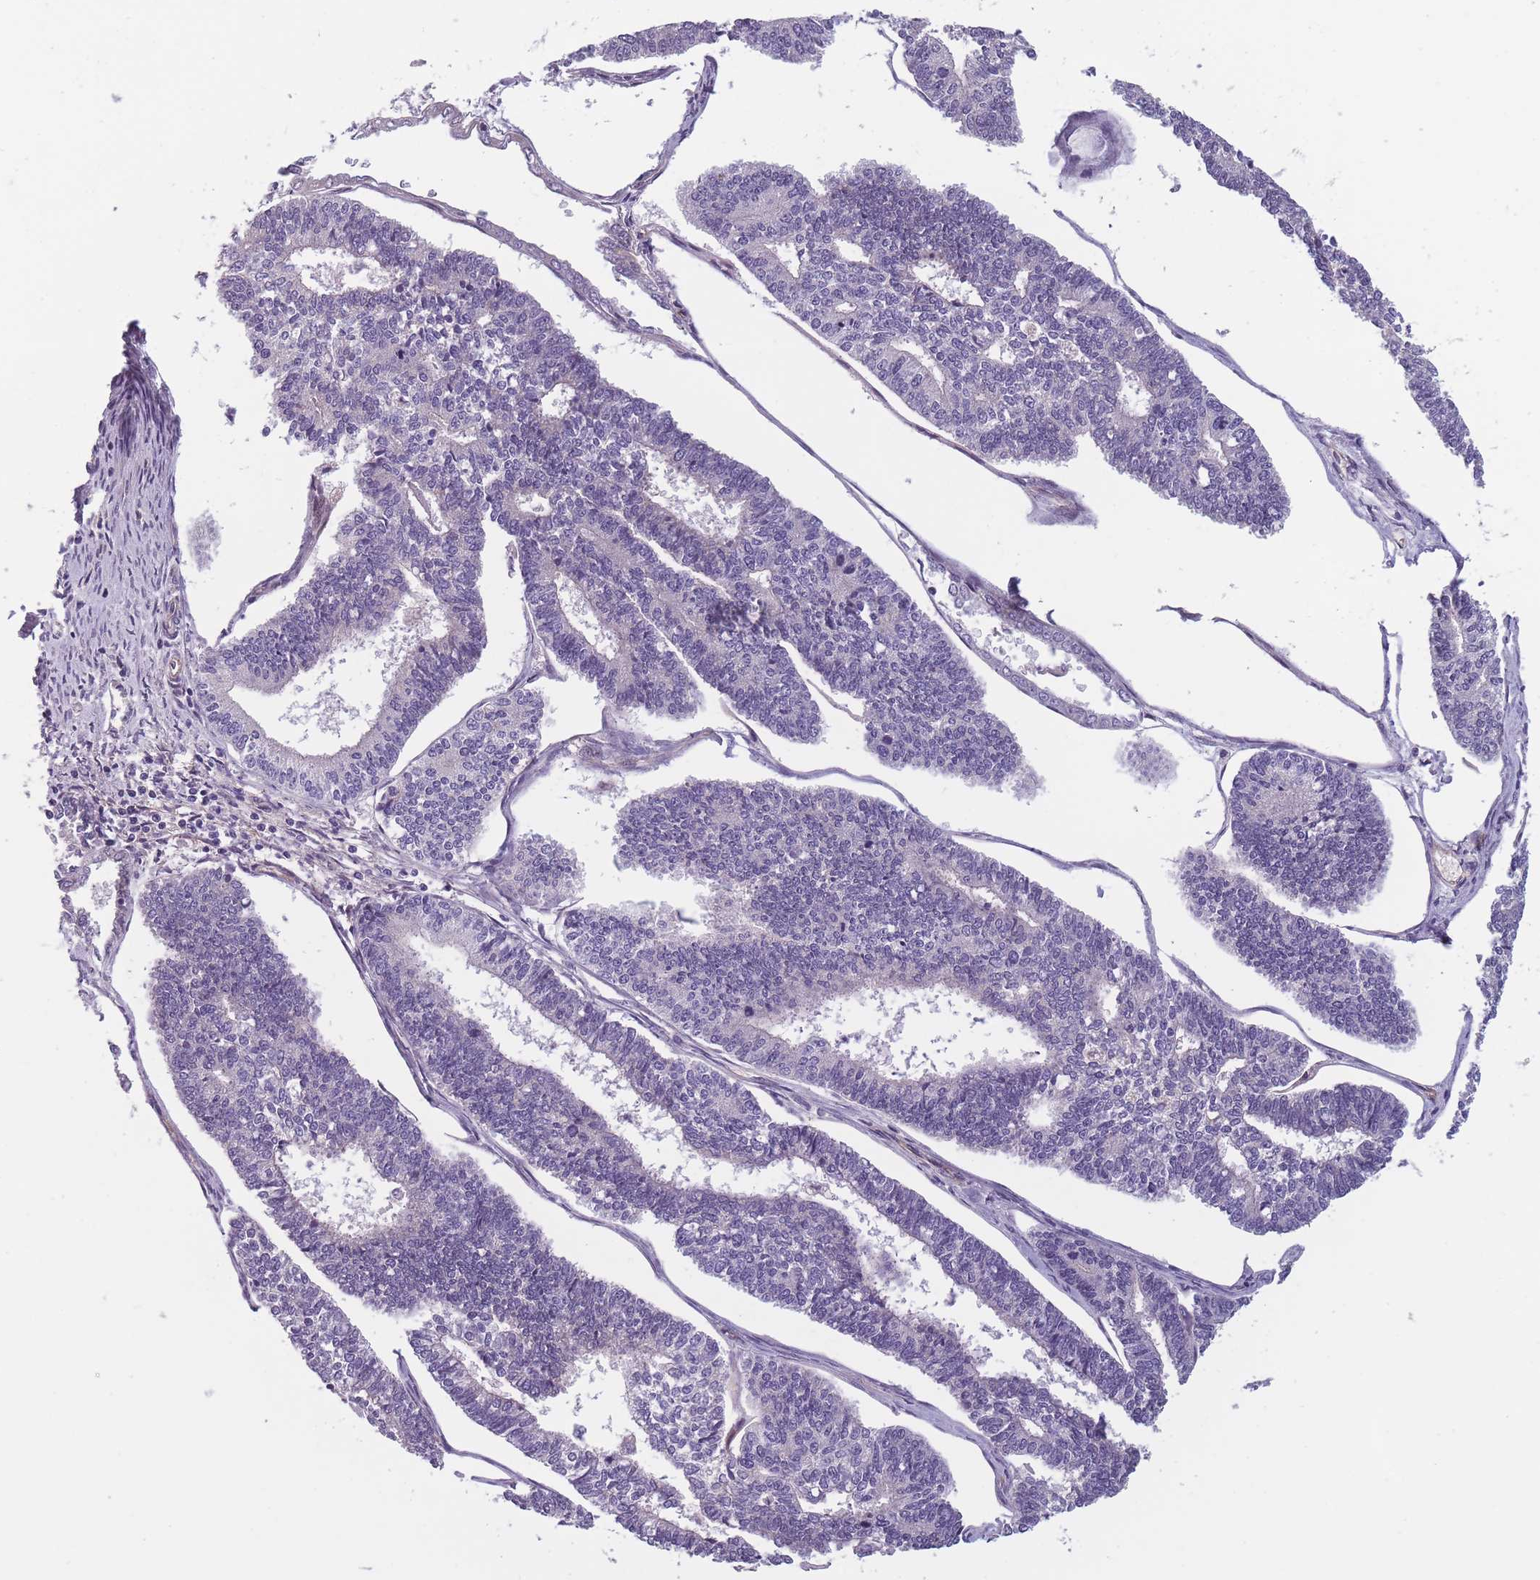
{"staining": {"intensity": "negative", "quantity": "none", "location": "none"}, "tissue": "endometrial cancer", "cell_type": "Tumor cells", "image_type": "cancer", "snomed": [{"axis": "morphology", "description": "Adenocarcinoma, NOS"}, {"axis": "topography", "description": "Endometrium"}], "caption": "This is an immunohistochemistry image of adenocarcinoma (endometrial). There is no positivity in tumor cells.", "gene": "FAM83F", "patient": {"sex": "female", "age": 70}}